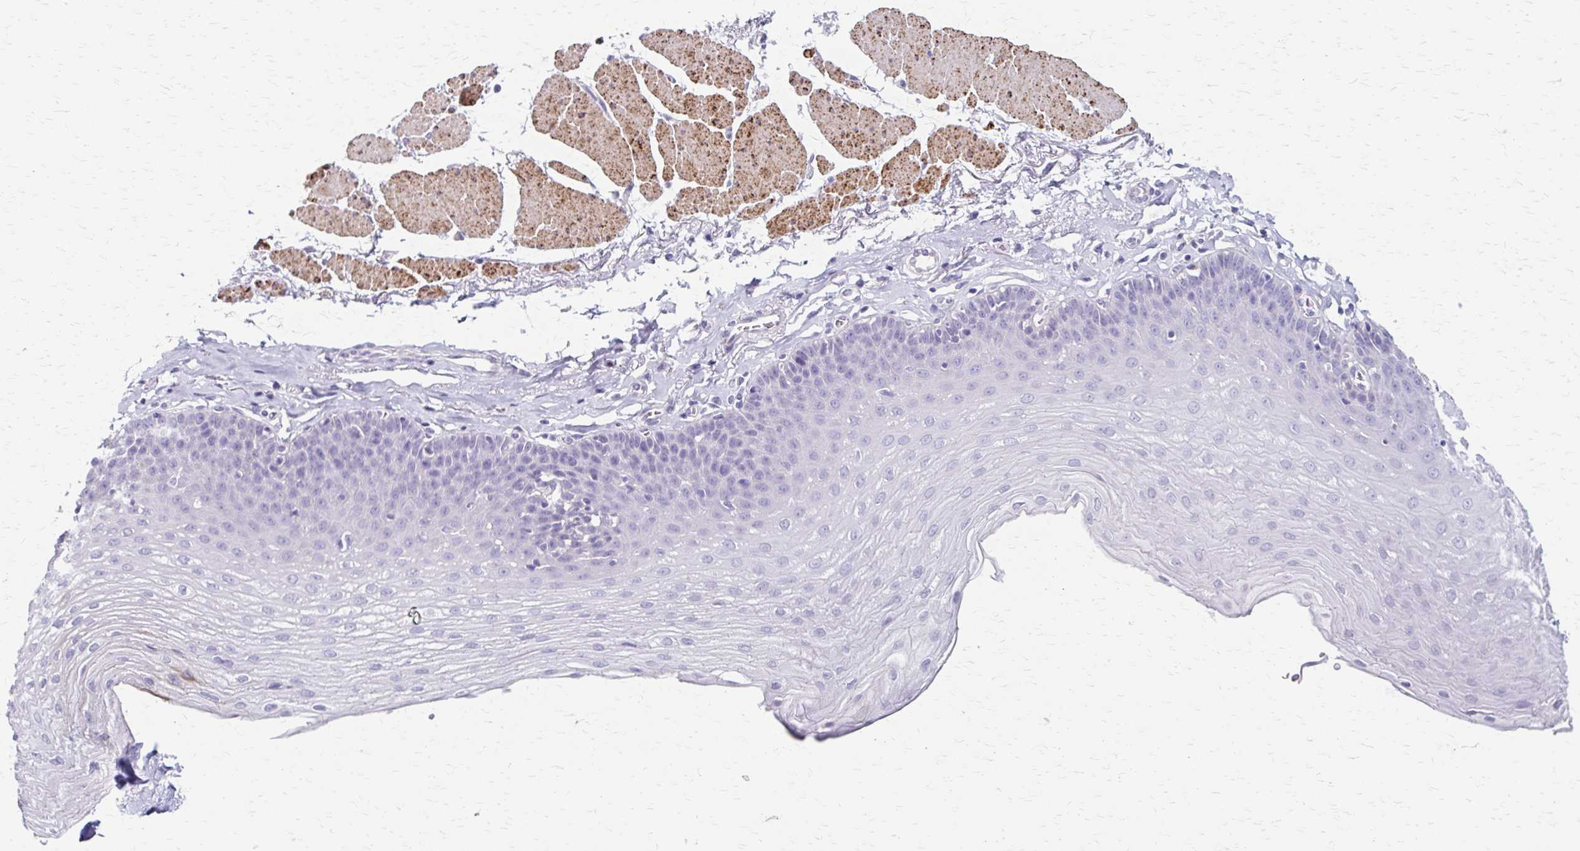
{"staining": {"intensity": "negative", "quantity": "none", "location": "none"}, "tissue": "esophagus", "cell_type": "Squamous epithelial cells", "image_type": "normal", "snomed": [{"axis": "morphology", "description": "Normal tissue, NOS"}, {"axis": "topography", "description": "Esophagus"}], "caption": "Micrograph shows no significant protein positivity in squamous epithelial cells of unremarkable esophagus. (Brightfield microscopy of DAB immunohistochemistry at high magnification).", "gene": "ZSCAN5B", "patient": {"sex": "female", "age": 81}}